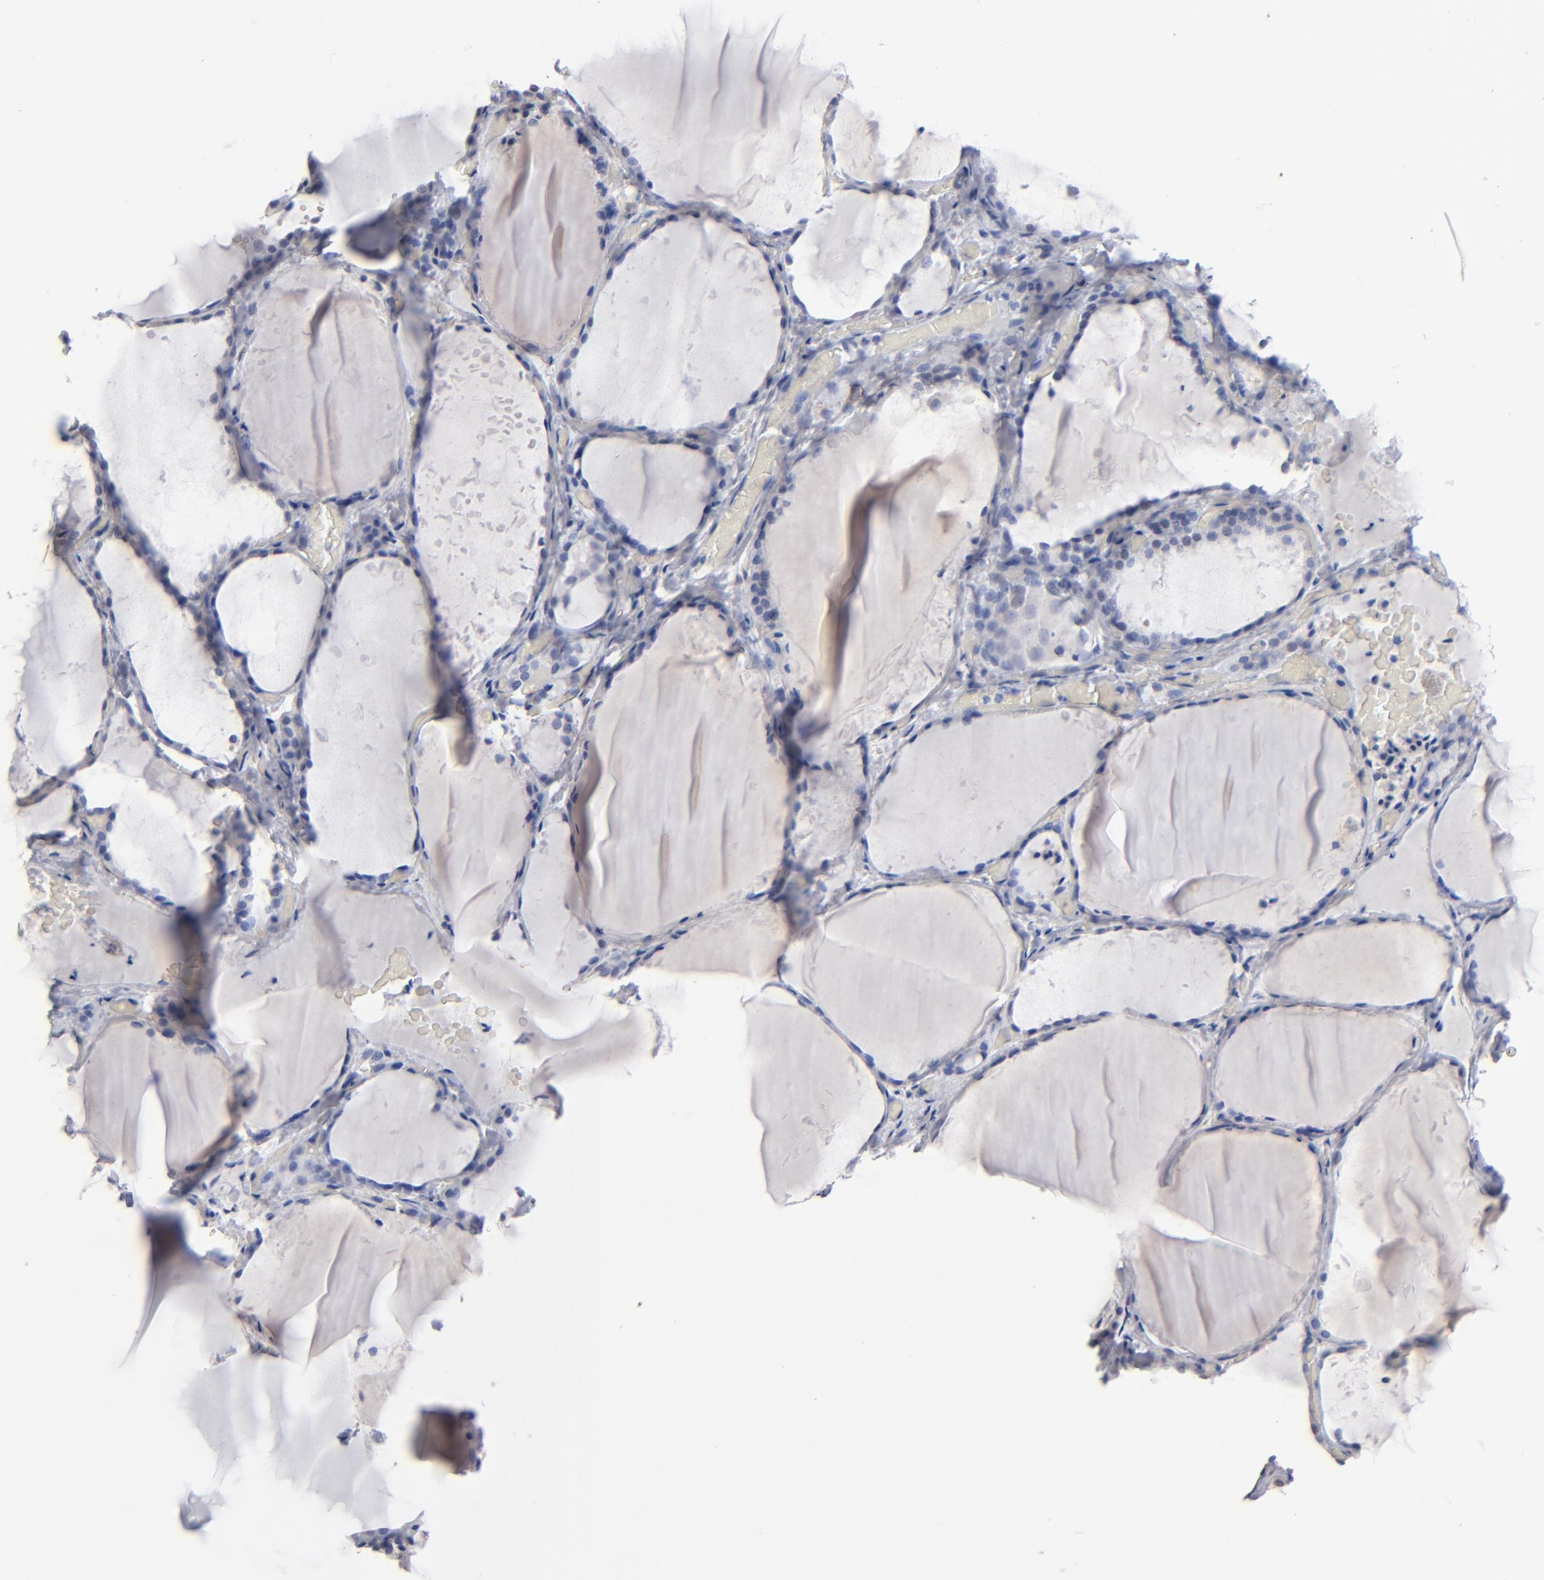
{"staining": {"intensity": "negative", "quantity": "none", "location": "none"}, "tissue": "thyroid gland", "cell_type": "Glandular cells", "image_type": "normal", "snomed": [{"axis": "morphology", "description": "Normal tissue, NOS"}, {"axis": "topography", "description": "Thyroid gland"}], "caption": "High power microscopy photomicrograph of an immunohistochemistry photomicrograph of unremarkable thyroid gland, revealing no significant expression in glandular cells.", "gene": "RPH3A", "patient": {"sex": "female", "age": 22}}